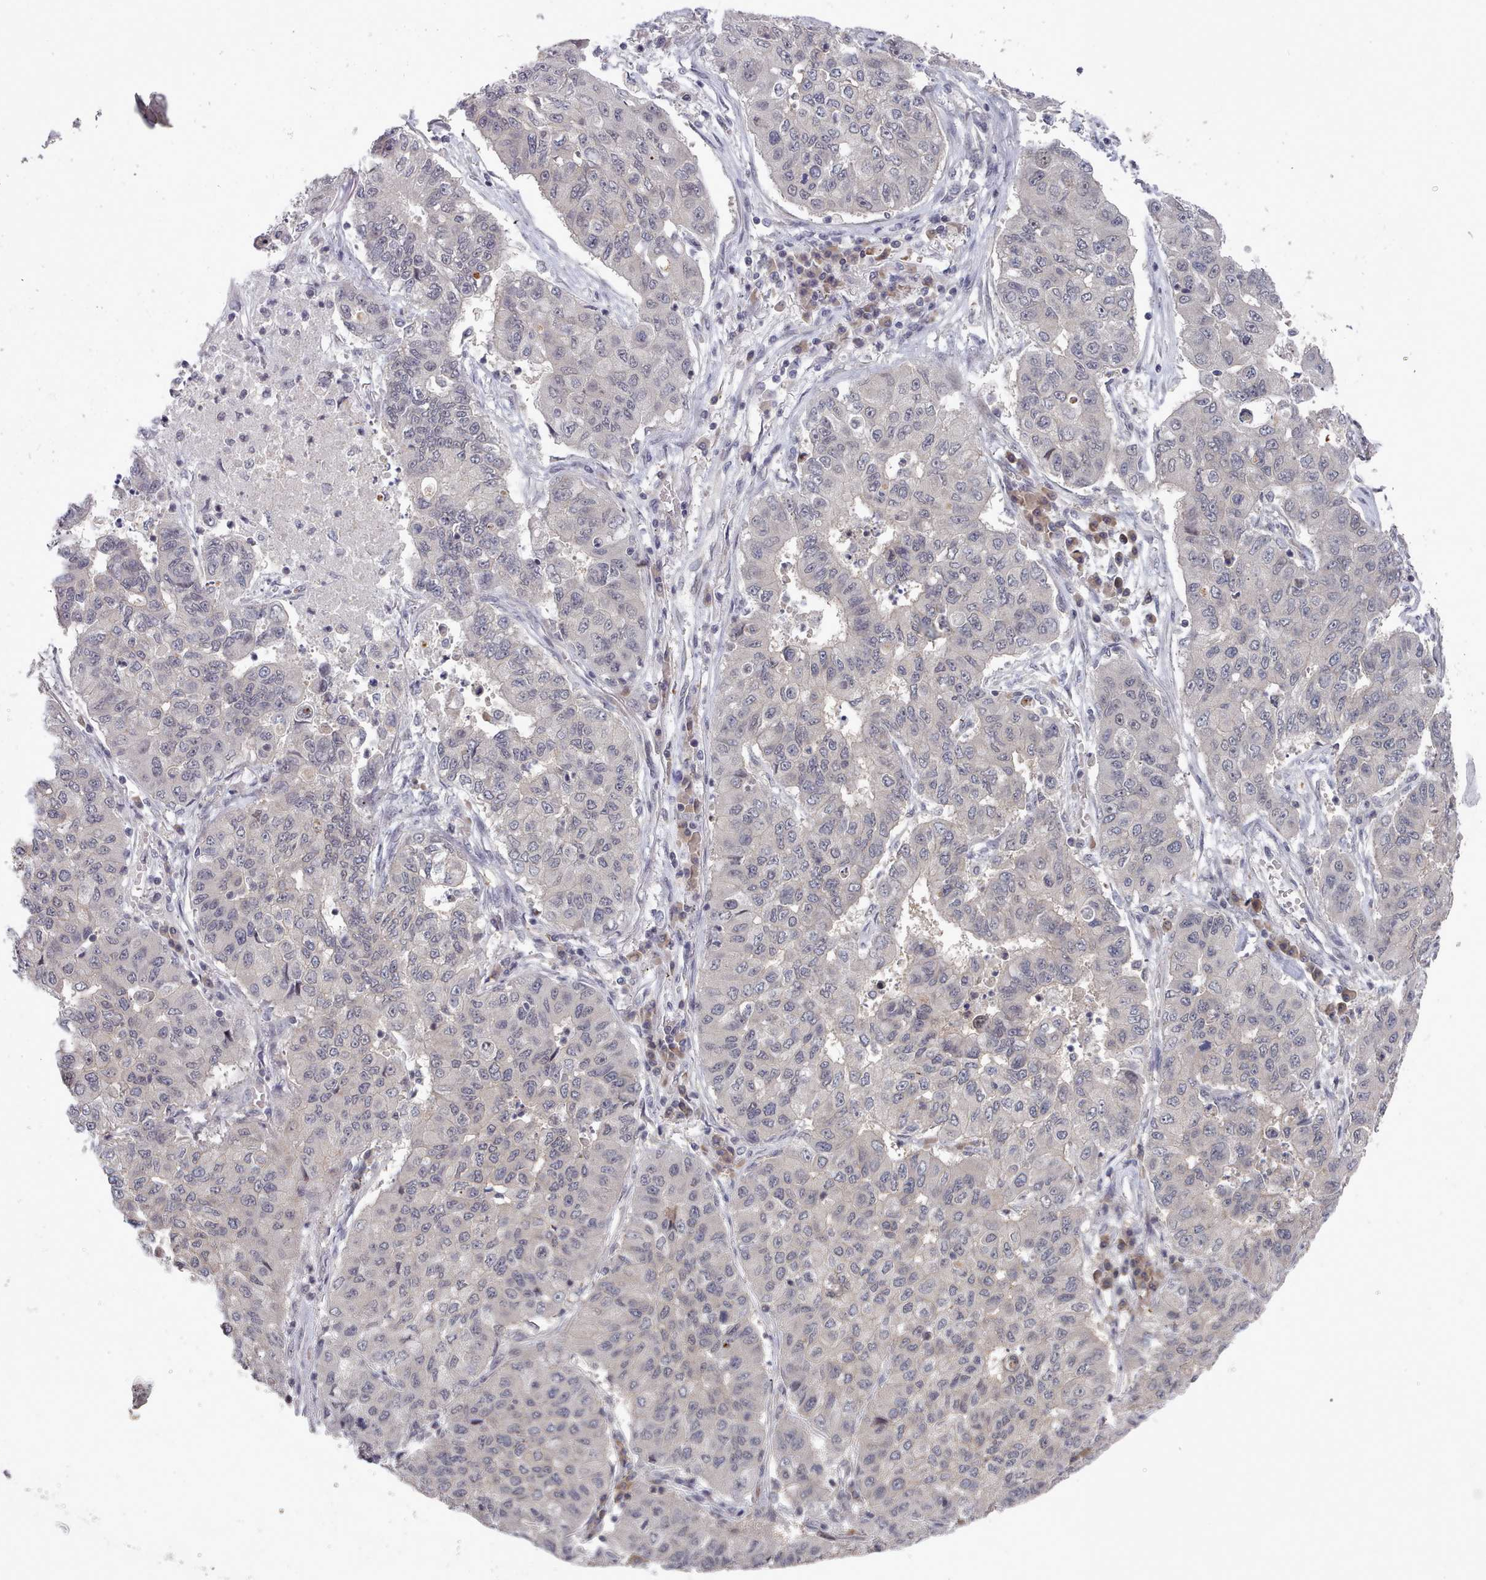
{"staining": {"intensity": "negative", "quantity": "none", "location": "none"}, "tissue": "lung cancer", "cell_type": "Tumor cells", "image_type": "cancer", "snomed": [{"axis": "morphology", "description": "Squamous cell carcinoma, NOS"}, {"axis": "topography", "description": "Lung"}], "caption": "High power microscopy image of an immunohistochemistry (IHC) micrograph of lung squamous cell carcinoma, revealing no significant staining in tumor cells. (DAB (3,3'-diaminobenzidine) immunohistochemistry visualized using brightfield microscopy, high magnification).", "gene": "HYAL3", "patient": {"sex": "male", "age": 74}}